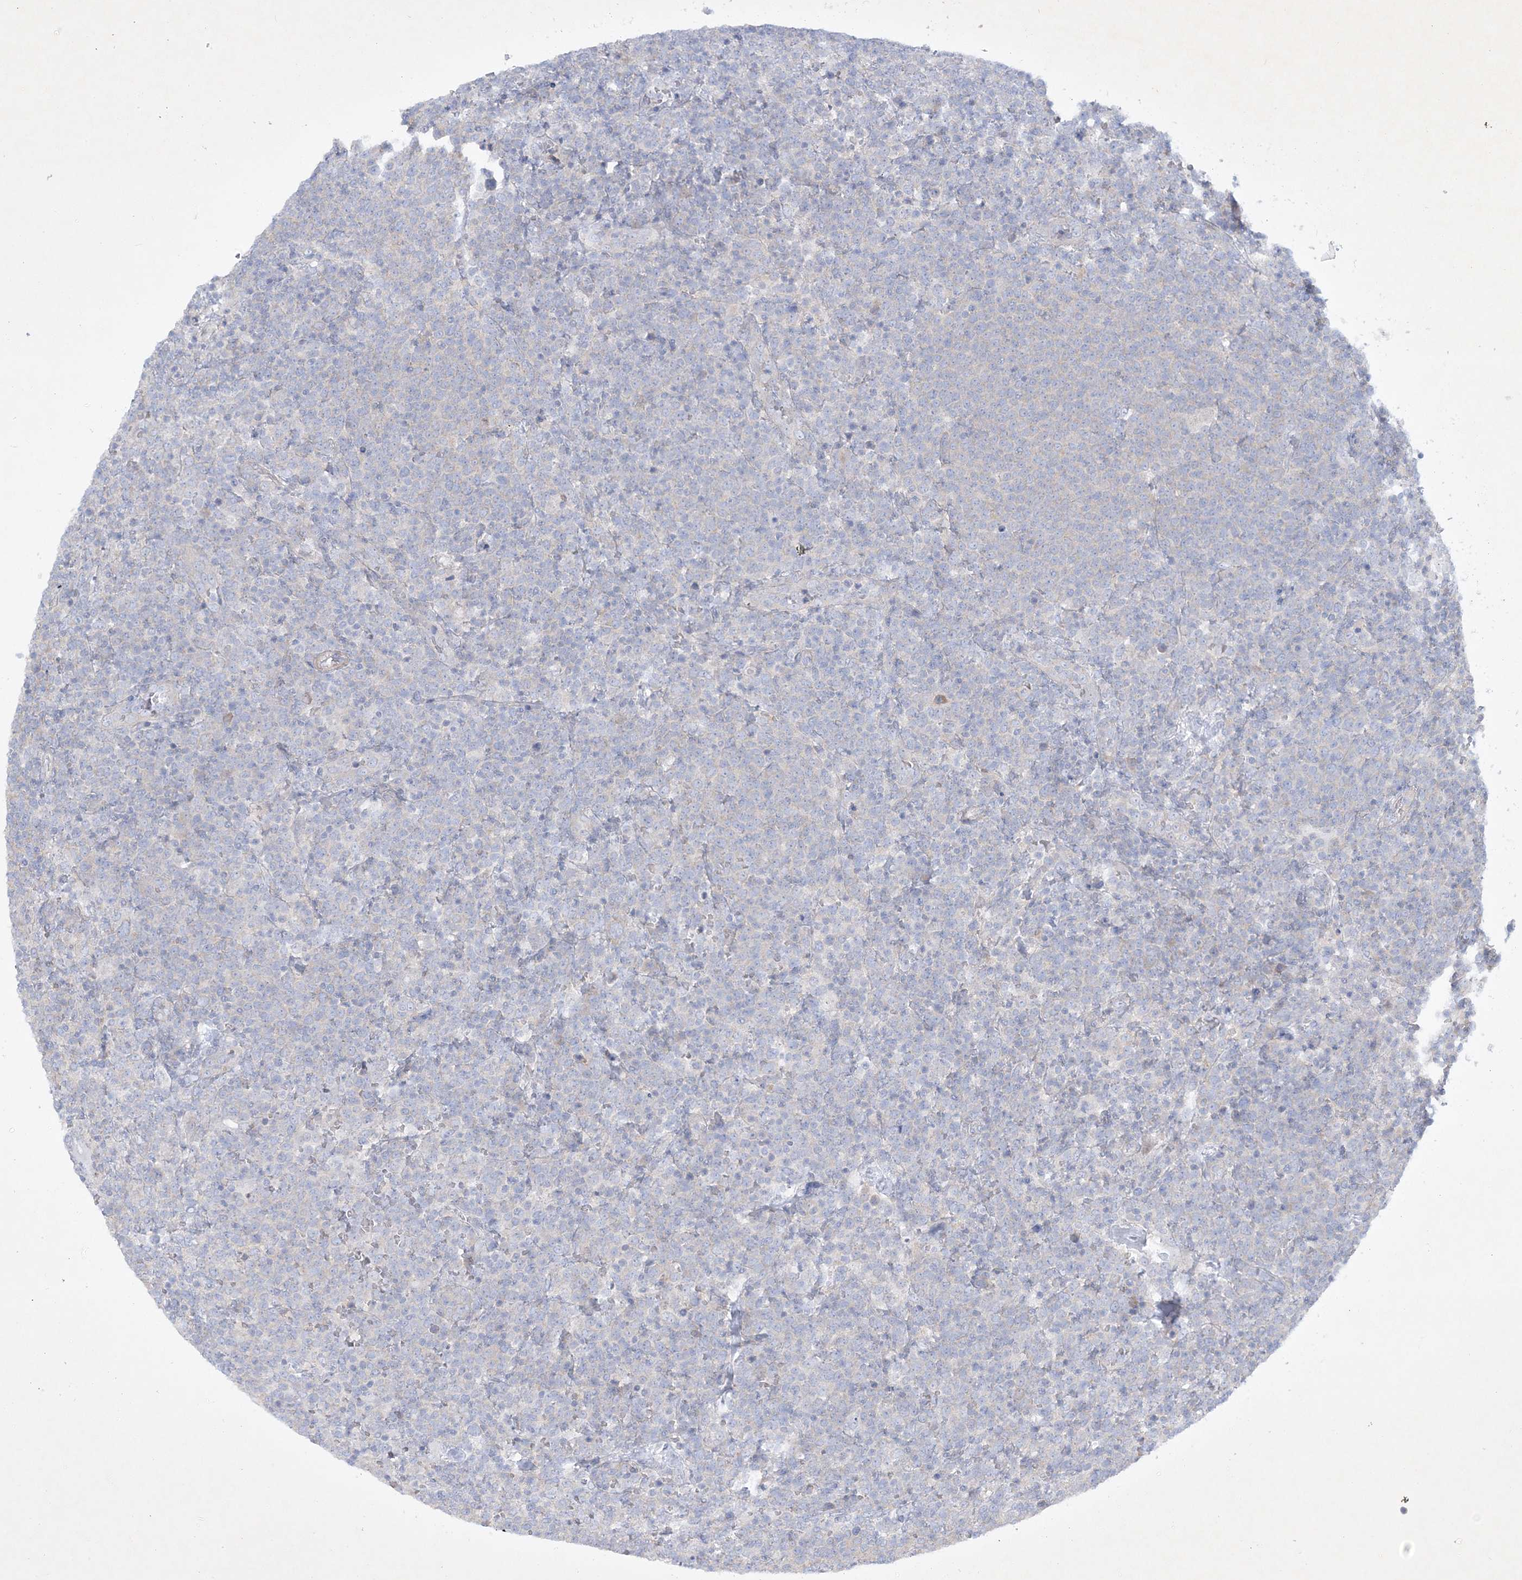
{"staining": {"intensity": "negative", "quantity": "none", "location": "none"}, "tissue": "lymphoma", "cell_type": "Tumor cells", "image_type": "cancer", "snomed": [{"axis": "morphology", "description": "Malignant lymphoma, non-Hodgkin's type, High grade"}, {"axis": "topography", "description": "Lymph node"}], "caption": "DAB immunohistochemical staining of human high-grade malignant lymphoma, non-Hodgkin's type shows no significant expression in tumor cells.", "gene": "FARSB", "patient": {"sex": "male", "age": 61}}